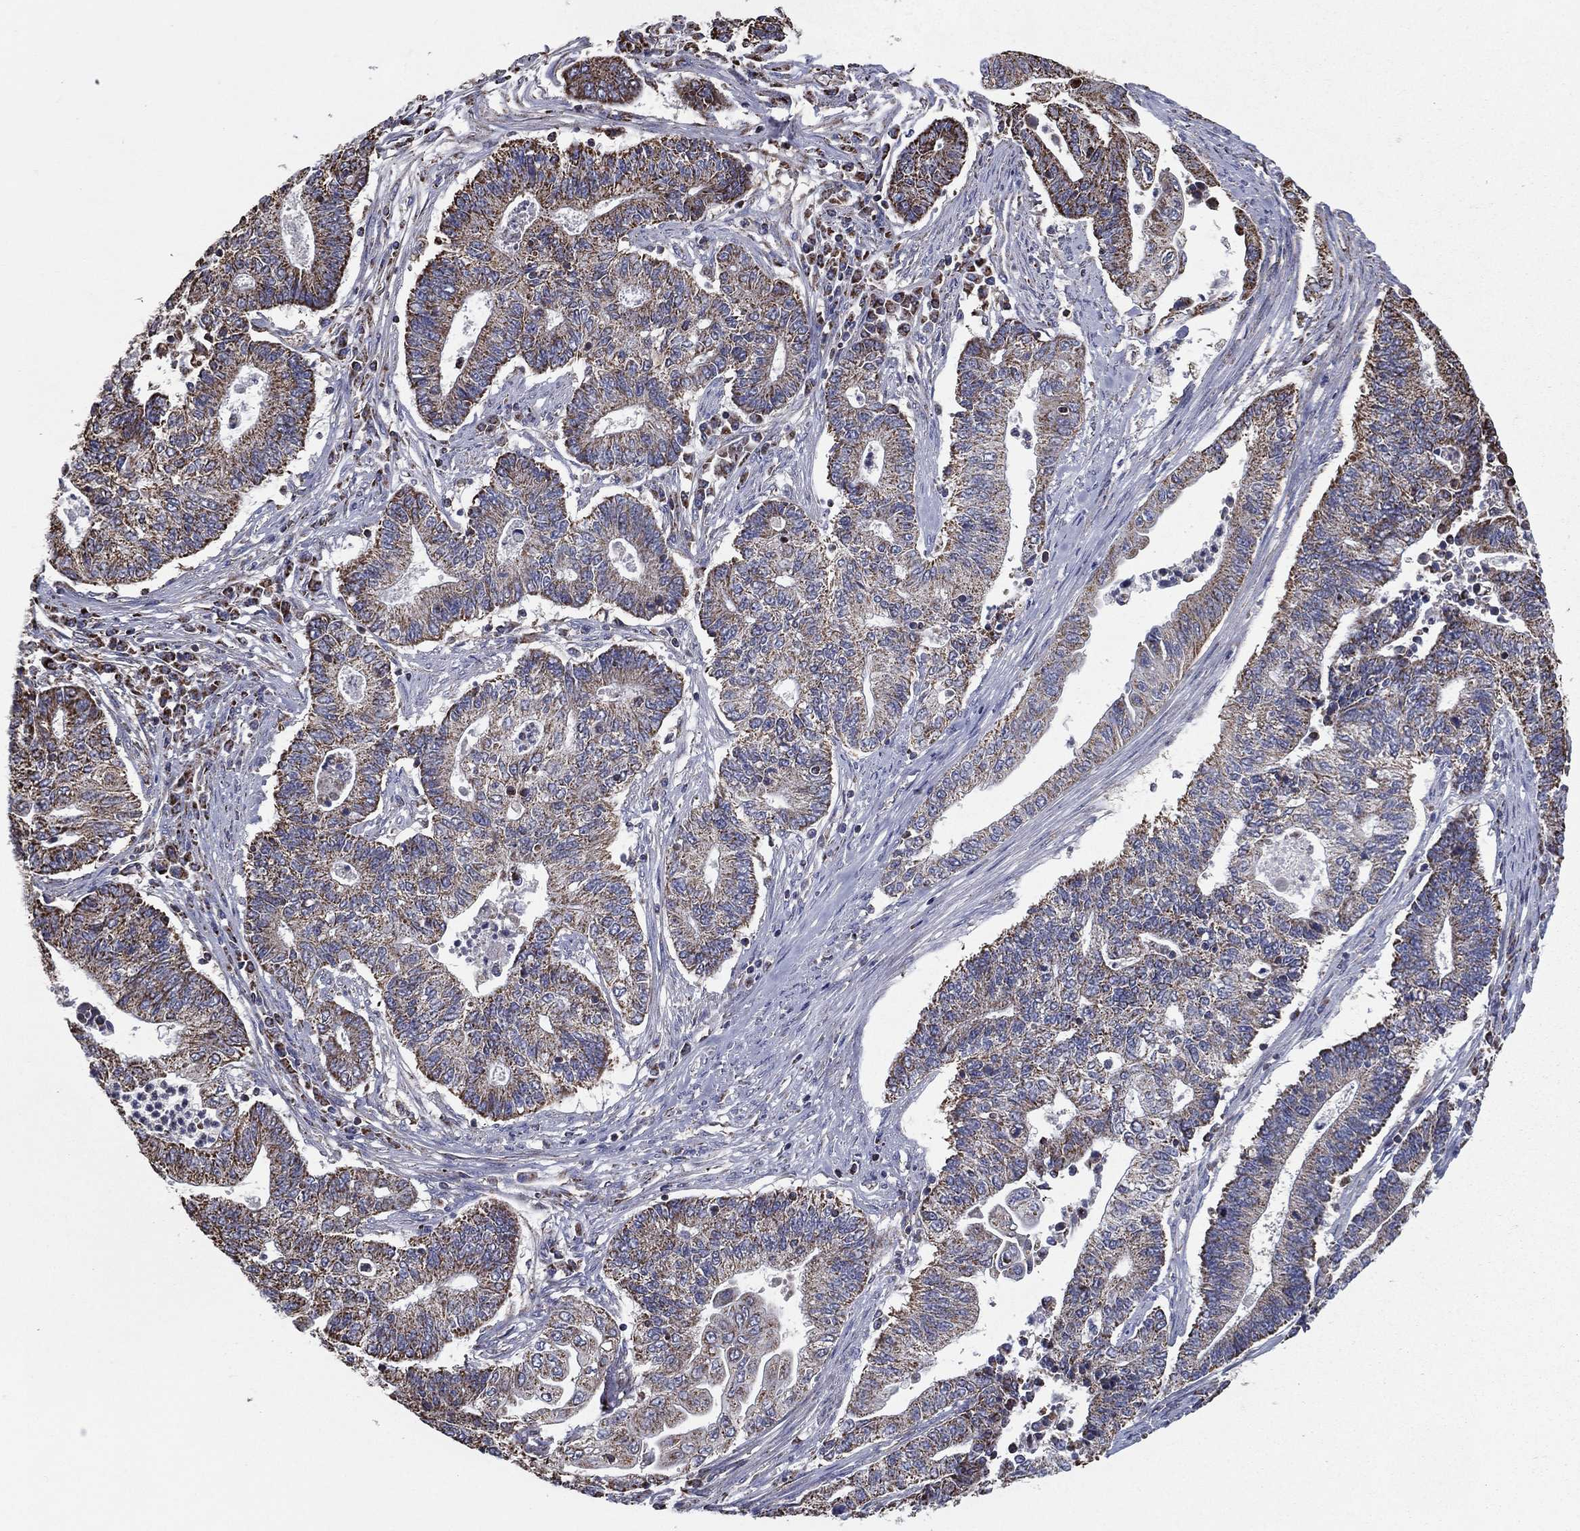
{"staining": {"intensity": "moderate", "quantity": "<25%", "location": "cytoplasmic/membranous"}, "tissue": "endometrial cancer", "cell_type": "Tumor cells", "image_type": "cancer", "snomed": [{"axis": "morphology", "description": "Adenocarcinoma, NOS"}, {"axis": "topography", "description": "Uterus"}, {"axis": "topography", "description": "Endometrium"}], "caption": "A histopathology image showing moderate cytoplasmic/membranous expression in about <25% of tumor cells in adenocarcinoma (endometrial), as visualized by brown immunohistochemical staining.", "gene": "RIGI", "patient": {"sex": "female", "age": 54}}